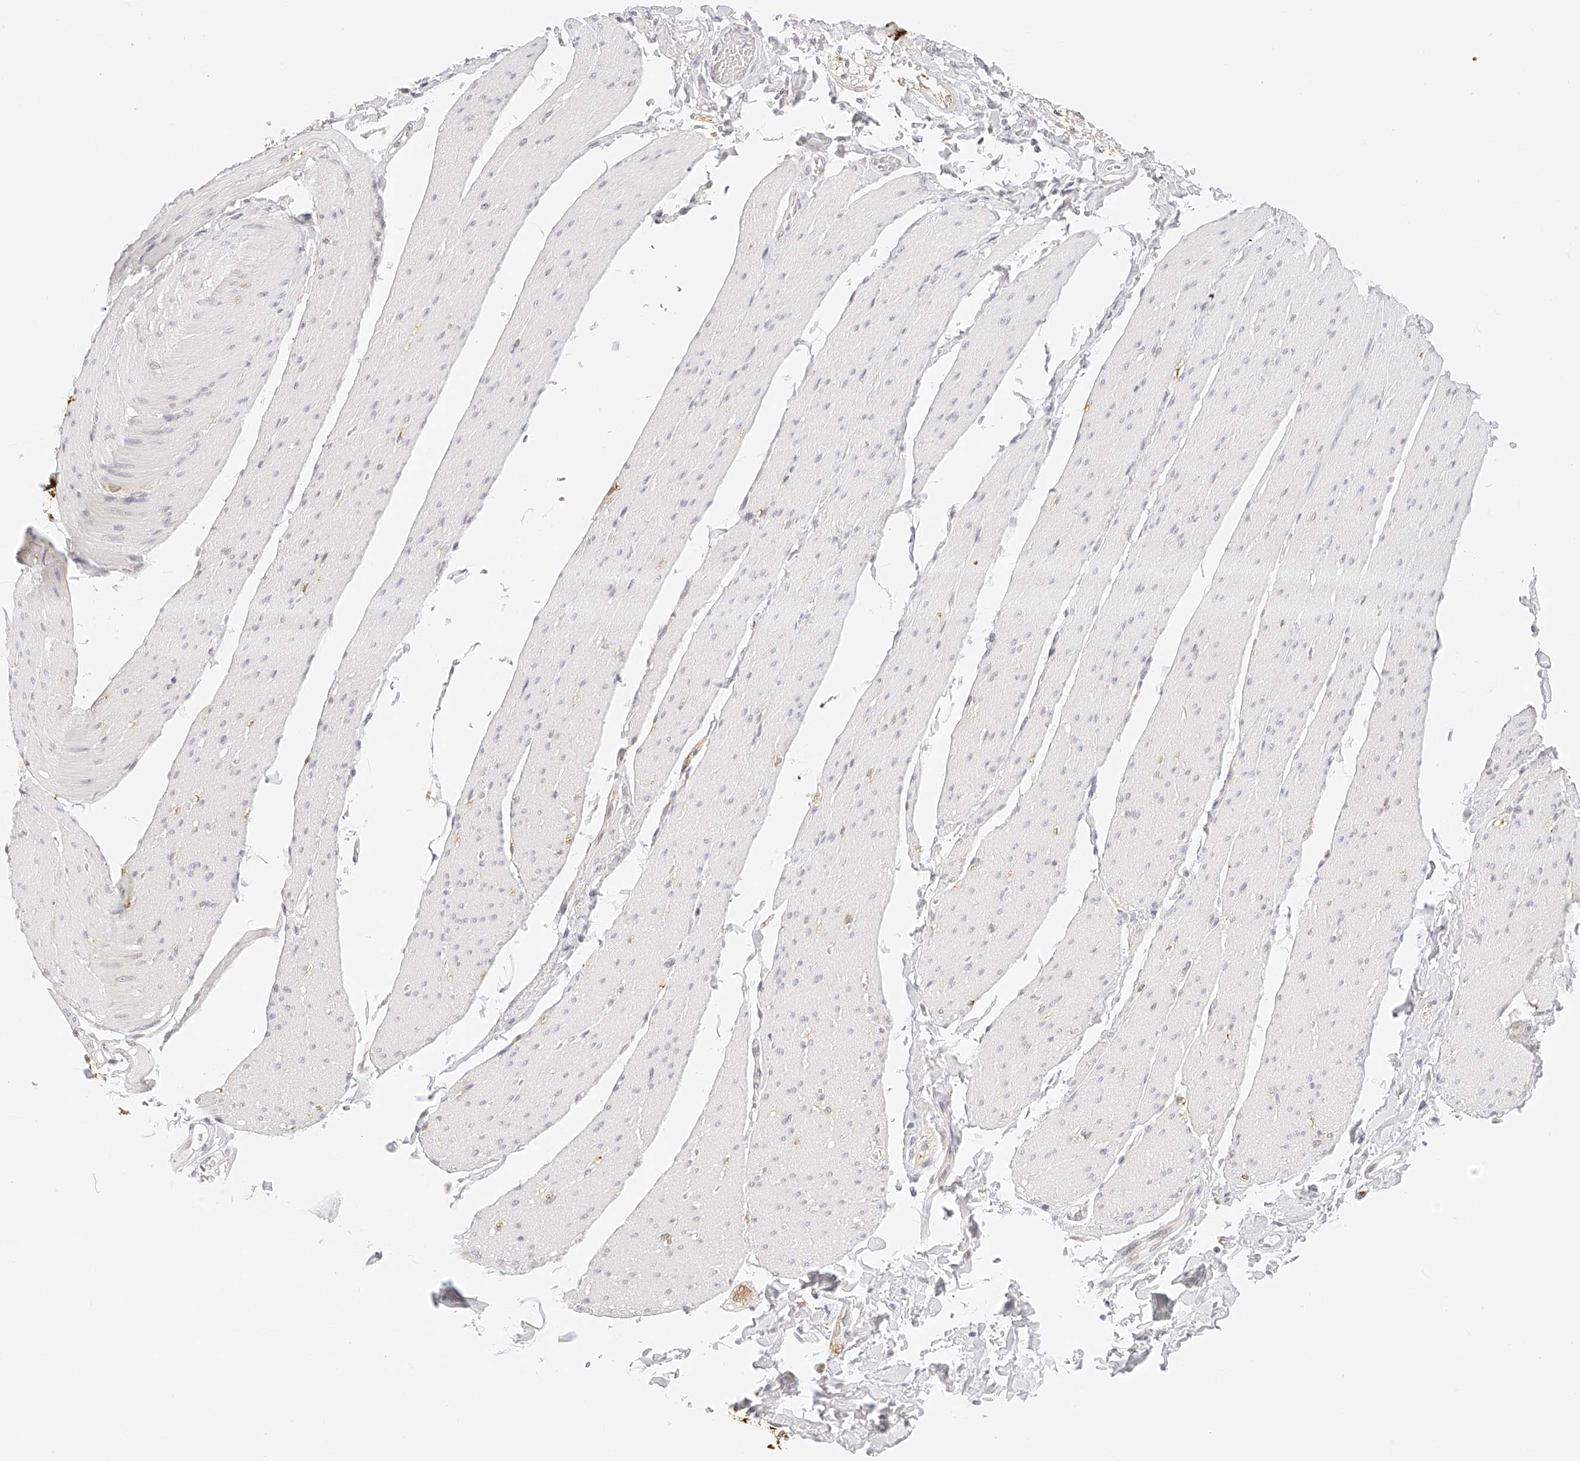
{"staining": {"intensity": "negative", "quantity": "none", "location": "none"}, "tissue": "smooth muscle", "cell_type": "Smooth muscle cells", "image_type": "normal", "snomed": [{"axis": "morphology", "description": "Normal tissue, NOS"}, {"axis": "topography", "description": "Smooth muscle"}, {"axis": "topography", "description": "Small intestine"}], "caption": "Smooth muscle cells are negative for protein expression in benign human smooth muscle. The staining is performed using DAB brown chromogen with nuclei counter-stained in using hematoxylin.", "gene": "ZFP69", "patient": {"sex": "female", "age": 84}}